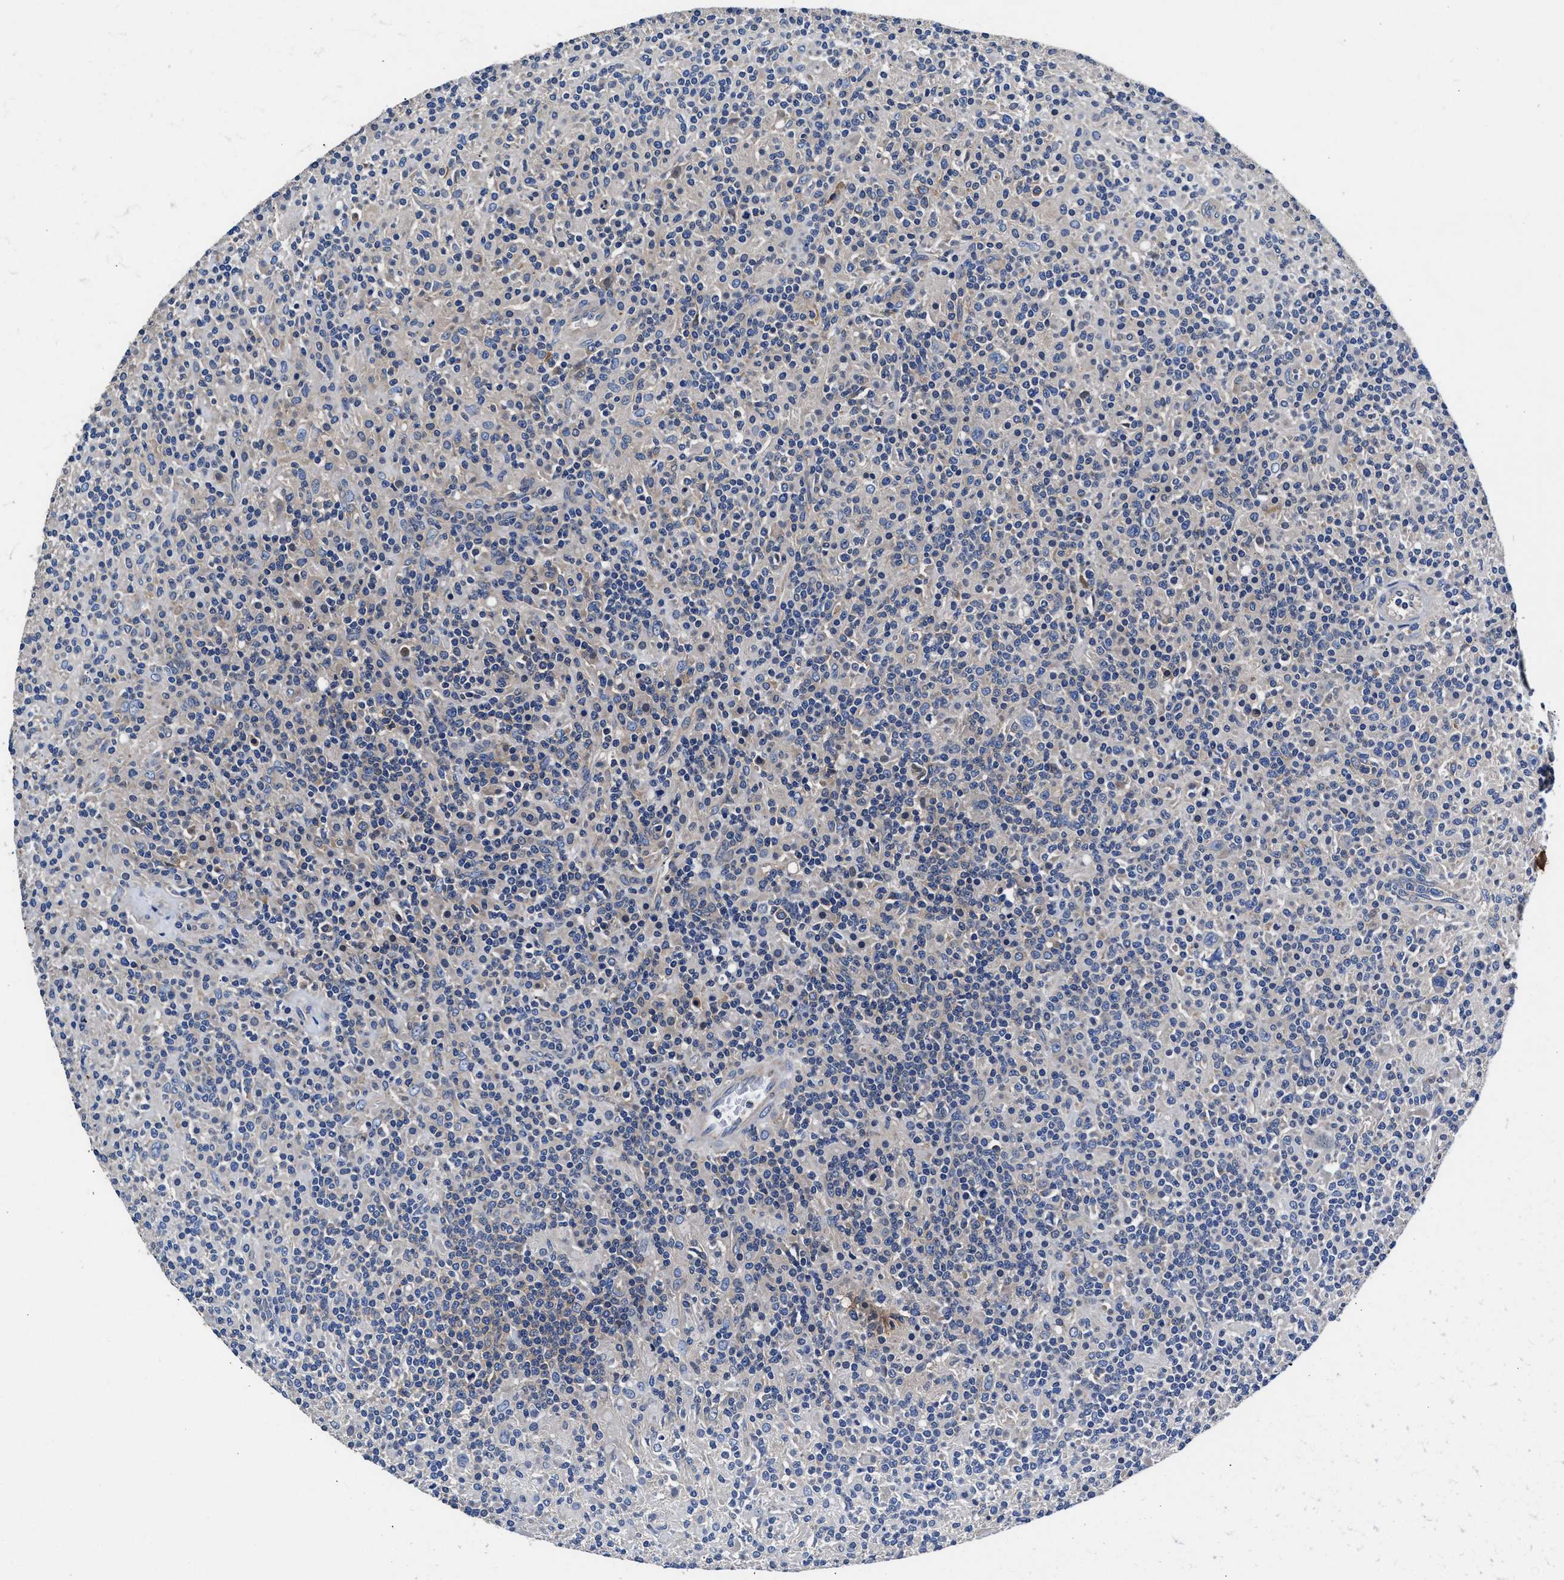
{"staining": {"intensity": "negative", "quantity": "none", "location": "none"}, "tissue": "lymphoma", "cell_type": "Tumor cells", "image_type": "cancer", "snomed": [{"axis": "morphology", "description": "Hodgkin's disease, NOS"}, {"axis": "topography", "description": "Lymph node"}], "caption": "Immunohistochemistry (IHC) histopathology image of neoplastic tissue: Hodgkin's disease stained with DAB exhibits no significant protein positivity in tumor cells.", "gene": "SH3GL1", "patient": {"sex": "male", "age": 70}}